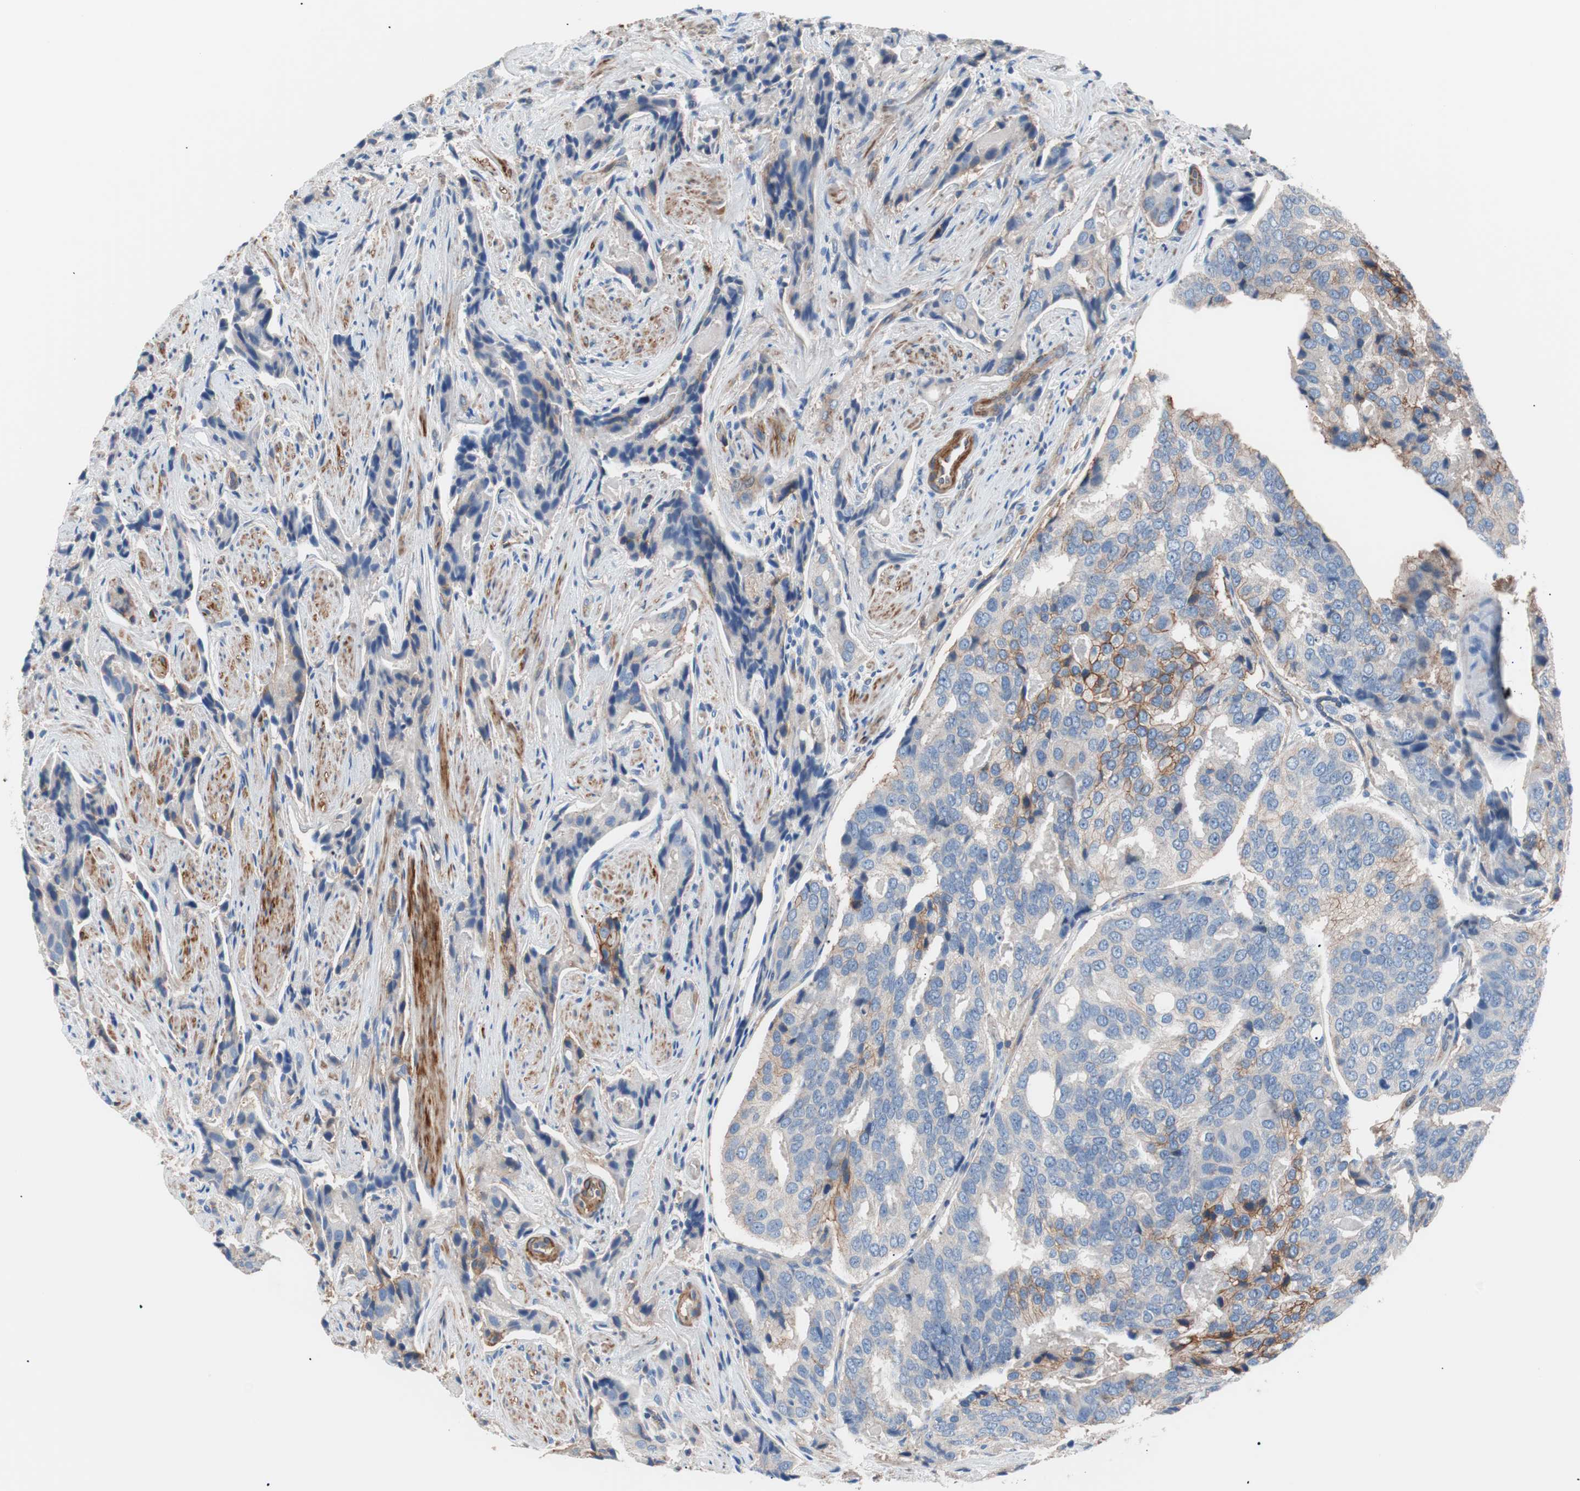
{"staining": {"intensity": "moderate", "quantity": "<25%", "location": "cytoplasmic/membranous"}, "tissue": "prostate cancer", "cell_type": "Tumor cells", "image_type": "cancer", "snomed": [{"axis": "morphology", "description": "Adenocarcinoma, High grade"}, {"axis": "topography", "description": "Prostate"}], "caption": "Protein staining of prostate cancer (adenocarcinoma (high-grade)) tissue demonstrates moderate cytoplasmic/membranous positivity in approximately <25% of tumor cells.", "gene": "GPR160", "patient": {"sex": "male", "age": 58}}